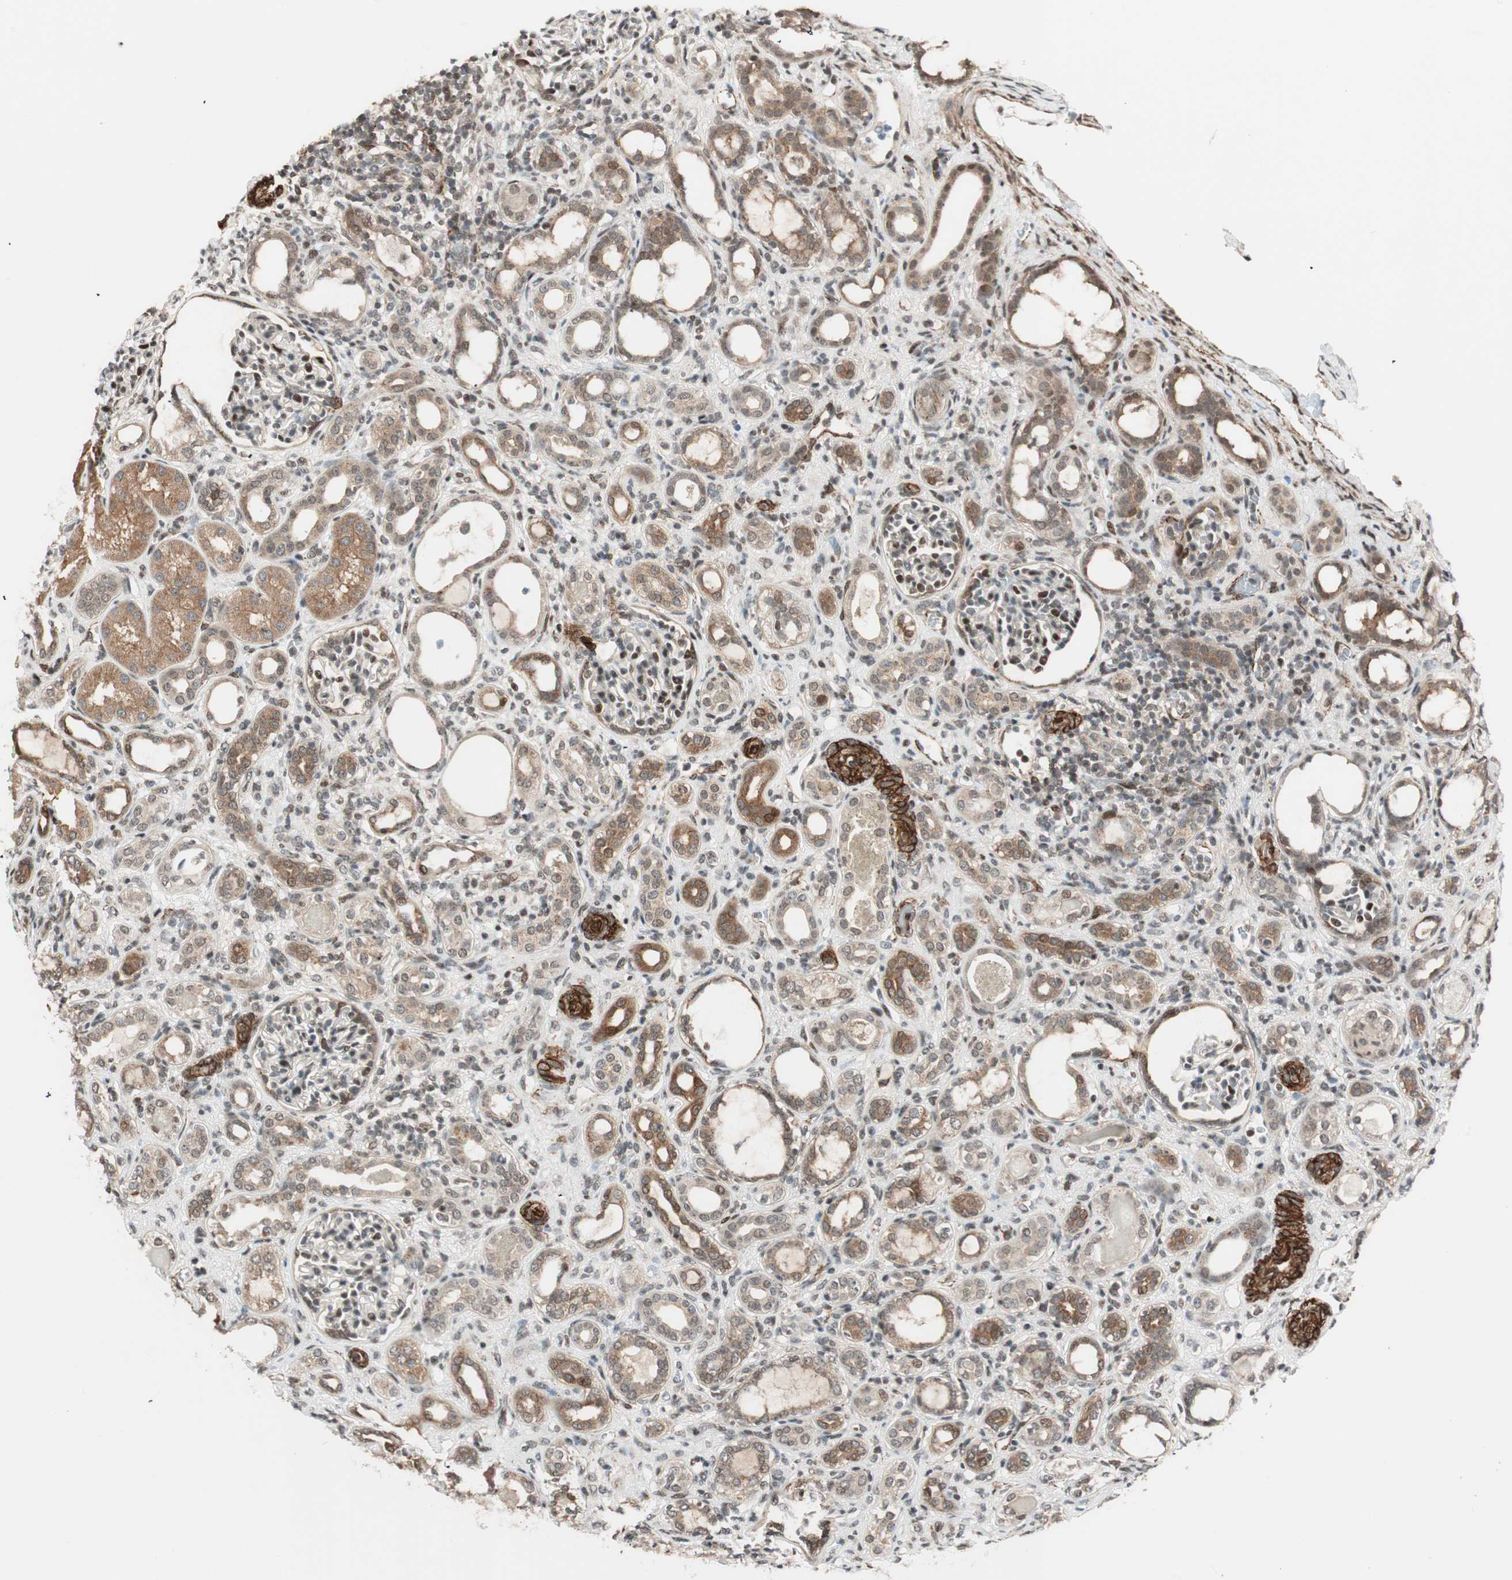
{"staining": {"intensity": "moderate", "quantity": "25%-75%", "location": "cytoplasmic/membranous,nuclear"}, "tissue": "kidney", "cell_type": "Cells in glomeruli", "image_type": "normal", "snomed": [{"axis": "morphology", "description": "Normal tissue, NOS"}, {"axis": "topography", "description": "Kidney"}], "caption": "Immunohistochemical staining of unremarkable human kidney shows 25%-75% levels of moderate cytoplasmic/membranous,nuclear protein staining in approximately 25%-75% of cells in glomeruli. The staining was performed using DAB (3,3'-diaminobenzidine), with brown indicating positive protein expression. Nuclei are stained blue with hematoxylin.", "gene": "CDK19", "patient": {"sex": "male", "age": 7}}